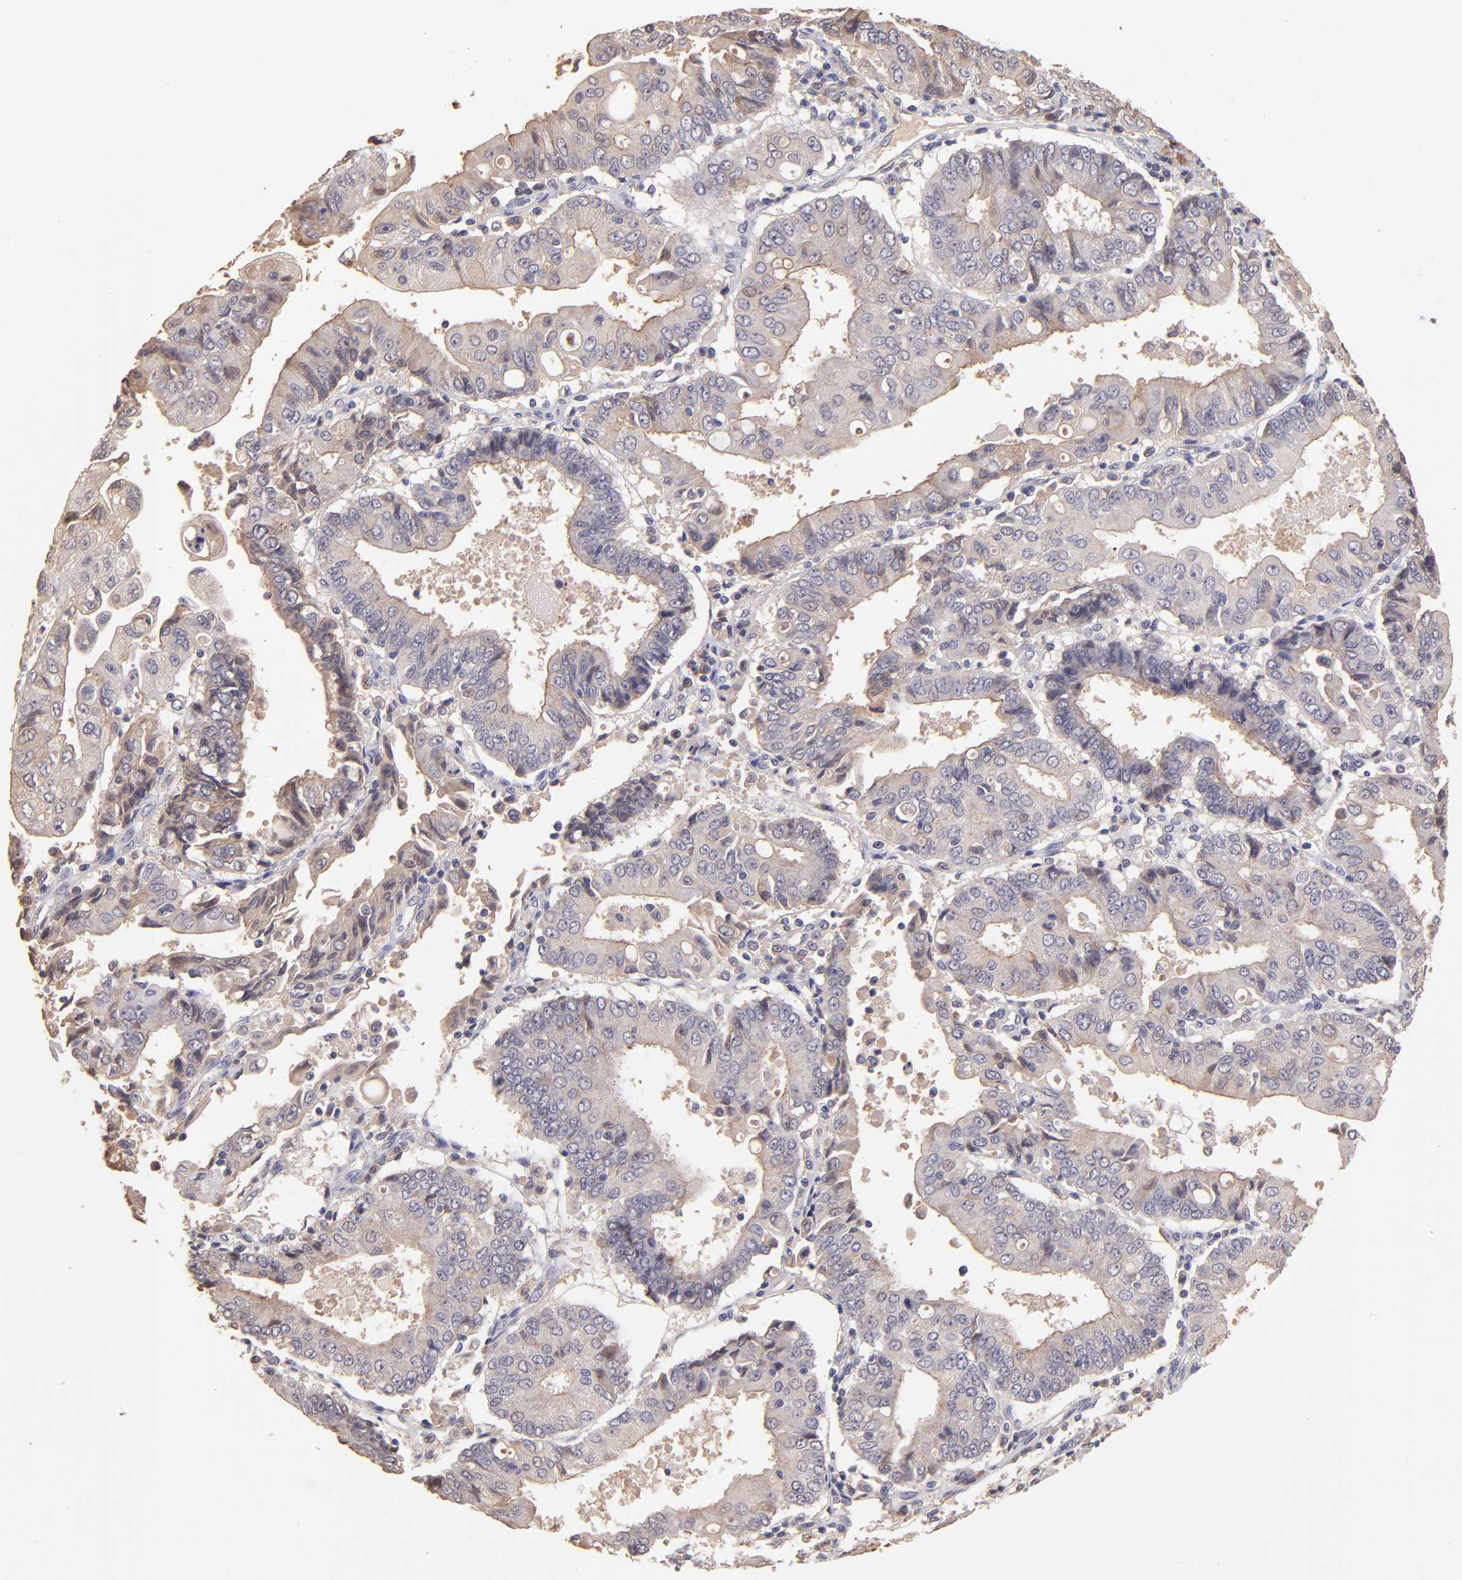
{"staining": {"intensity": "weak", "quantity": ">75%", "location": "cytoplasmic/membranous"}, "tissue": "endometrial cancer", "cell_type": "Tumor cells", "image_type": "cancer", "snomed": [{"axis": "morphology", "description": "Adenocarcinoma, NOS"}, {"axis": "topography", "description": "Endometrium"}], "caption": "Immunohistochemical staining of human endometrial adenocarcinoma reveals low levels of weak cytoplasmic/membranous protein expression in approximately >75% of tumor cells.", "gene": "RNASEL", "patient": {"sex": "female", "age": 75}}